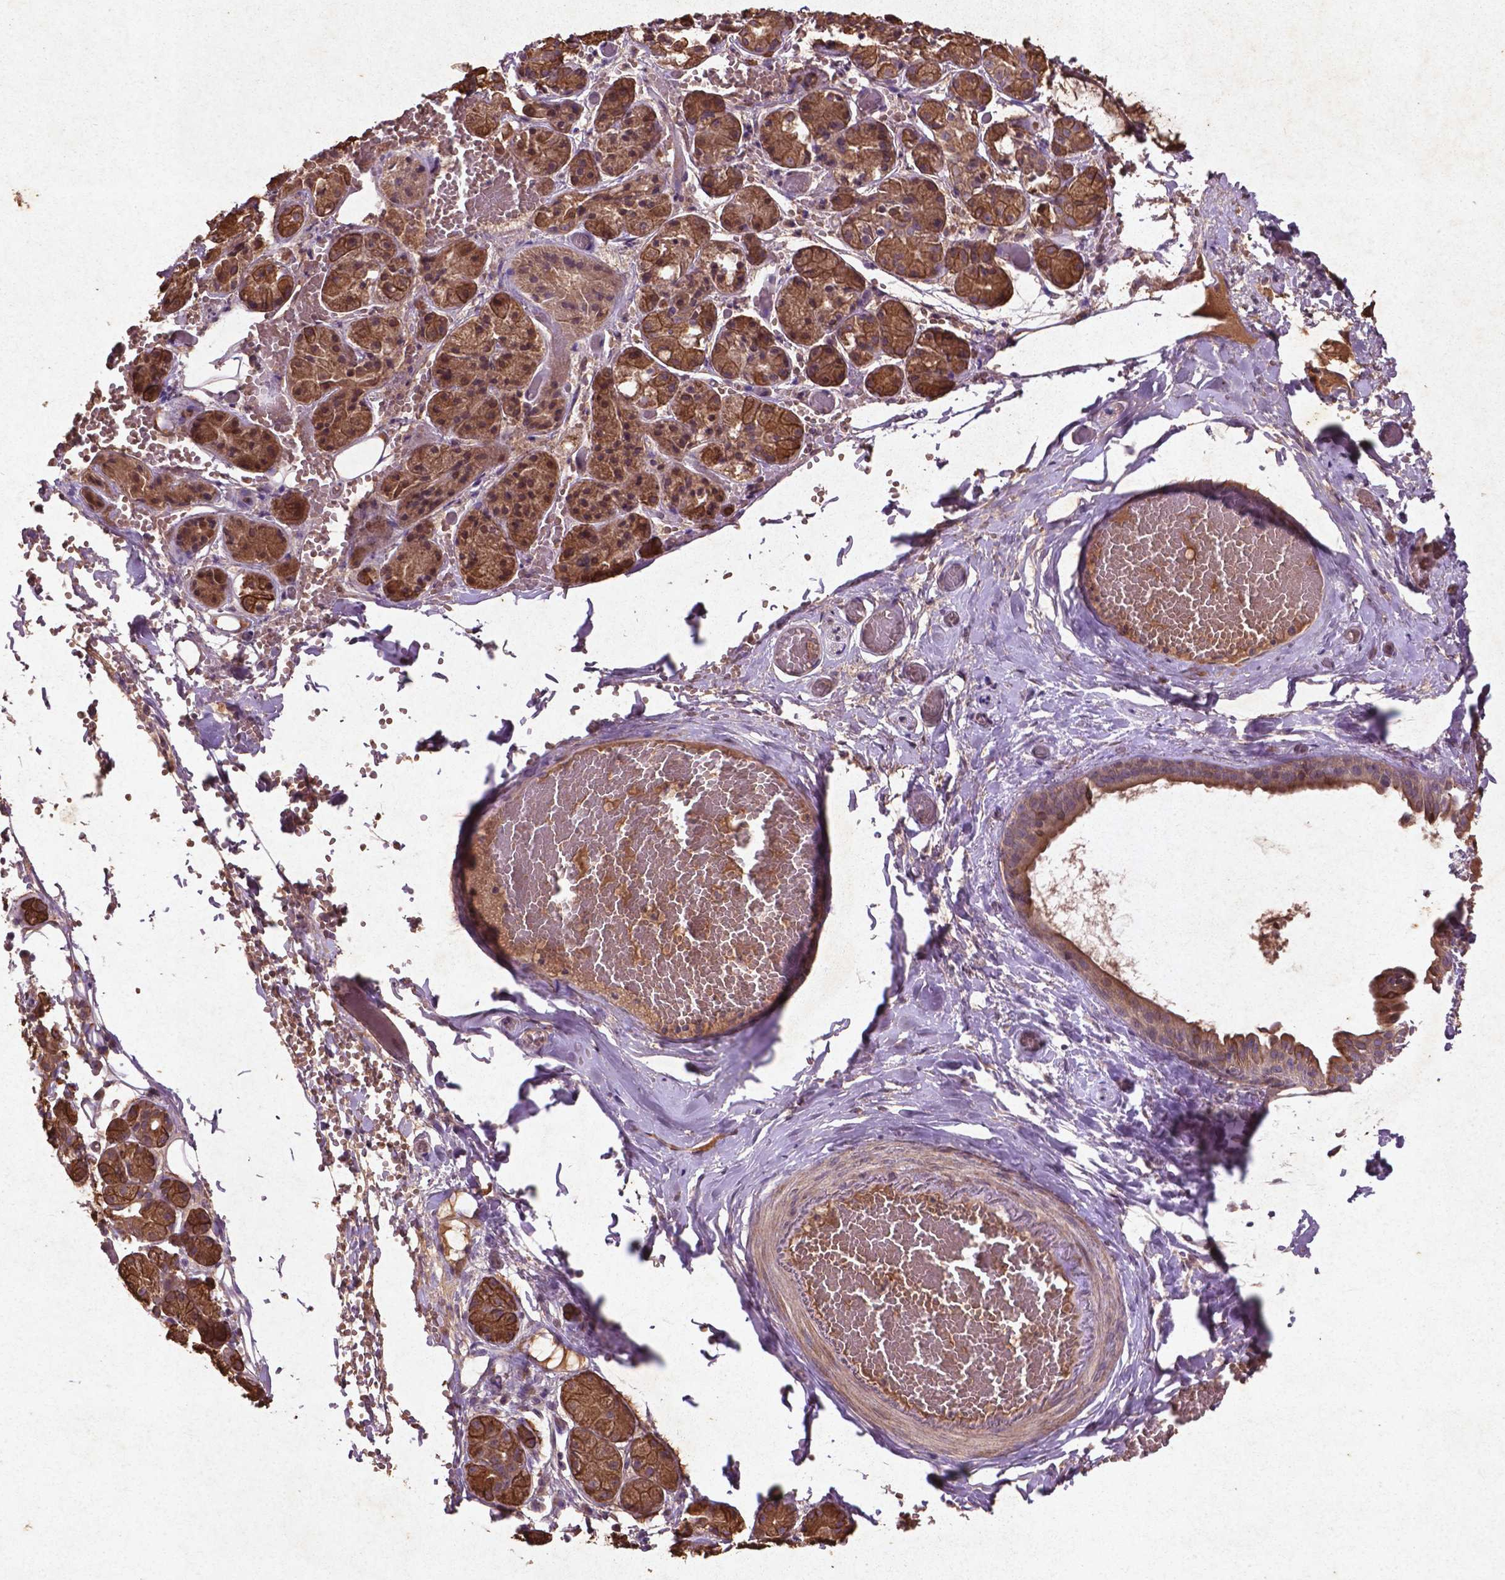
{"staining": {"intensity": "moderate", "quantity": ">75%", "location": "cytoplasmic/membranous"}, "tissue": "salivary gland", "cell_type": "Glandular cells", "image_type": "normal", "snomed": [{"axis": "morphology", "description": "Normal tissue, NOS"}, {"axis": "topography", "description": "Salivary gland"}, {"axis": "topography", "description": "Peripheral nerve tissue"}], "caption": "Moderate cytoplasmic/membranous staining for a protein is identified in approximately >75% of glandular cells of unremarkable salivary gland using IHC.", "gene": "COQ2", "patient": {"sex": "male", "age": 71}}